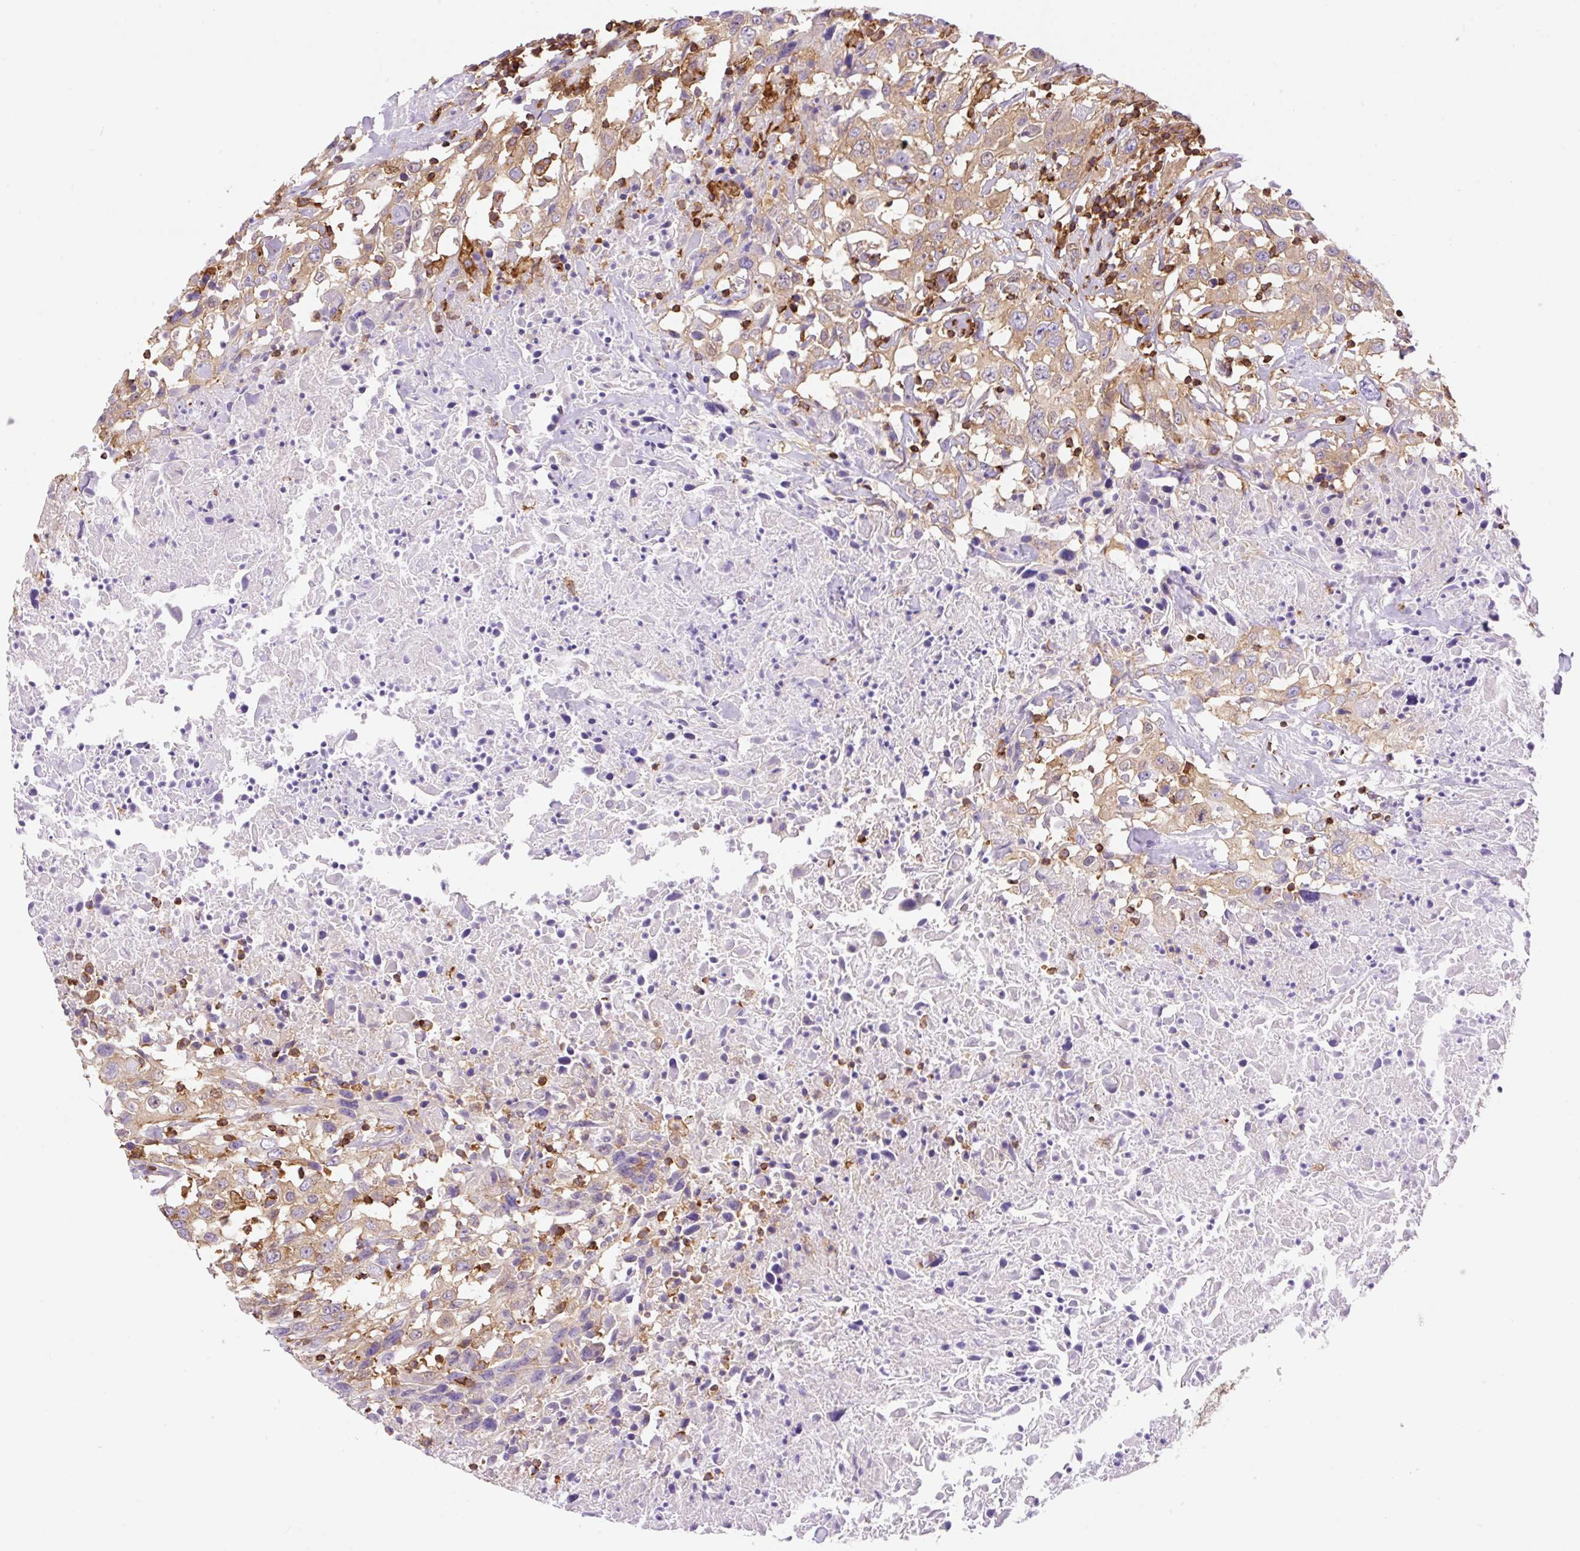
{"staining": {"intensity": "moderate", "quantity": ">75%", "location": "cytoplasmic/membranous"}, "tissue": "urothelial cancer", "cell_type": "Tumor cells", "image_type": "cancer", "snomed": [{"axis": "morphology", "description": "Urothelial carcinoma, High grade"}, {"axis": "topography", "description": "Urinary bladder"}], "caption": "IHC (DAB (3,3'-diaminobenzidine)) staining of human high-grade urothelial carcinoma demonstrates moderate cytoplasmic/membranous protein expression in about >75% of tumor cells. (Stains: DAB (3,3'-diaminobenzidine) in brown, nuclei in blue, Microscopy: brightfield microscopy at high magnification).", "gene": "DNM2", "patient": {"sex": "male", "age": 61}}